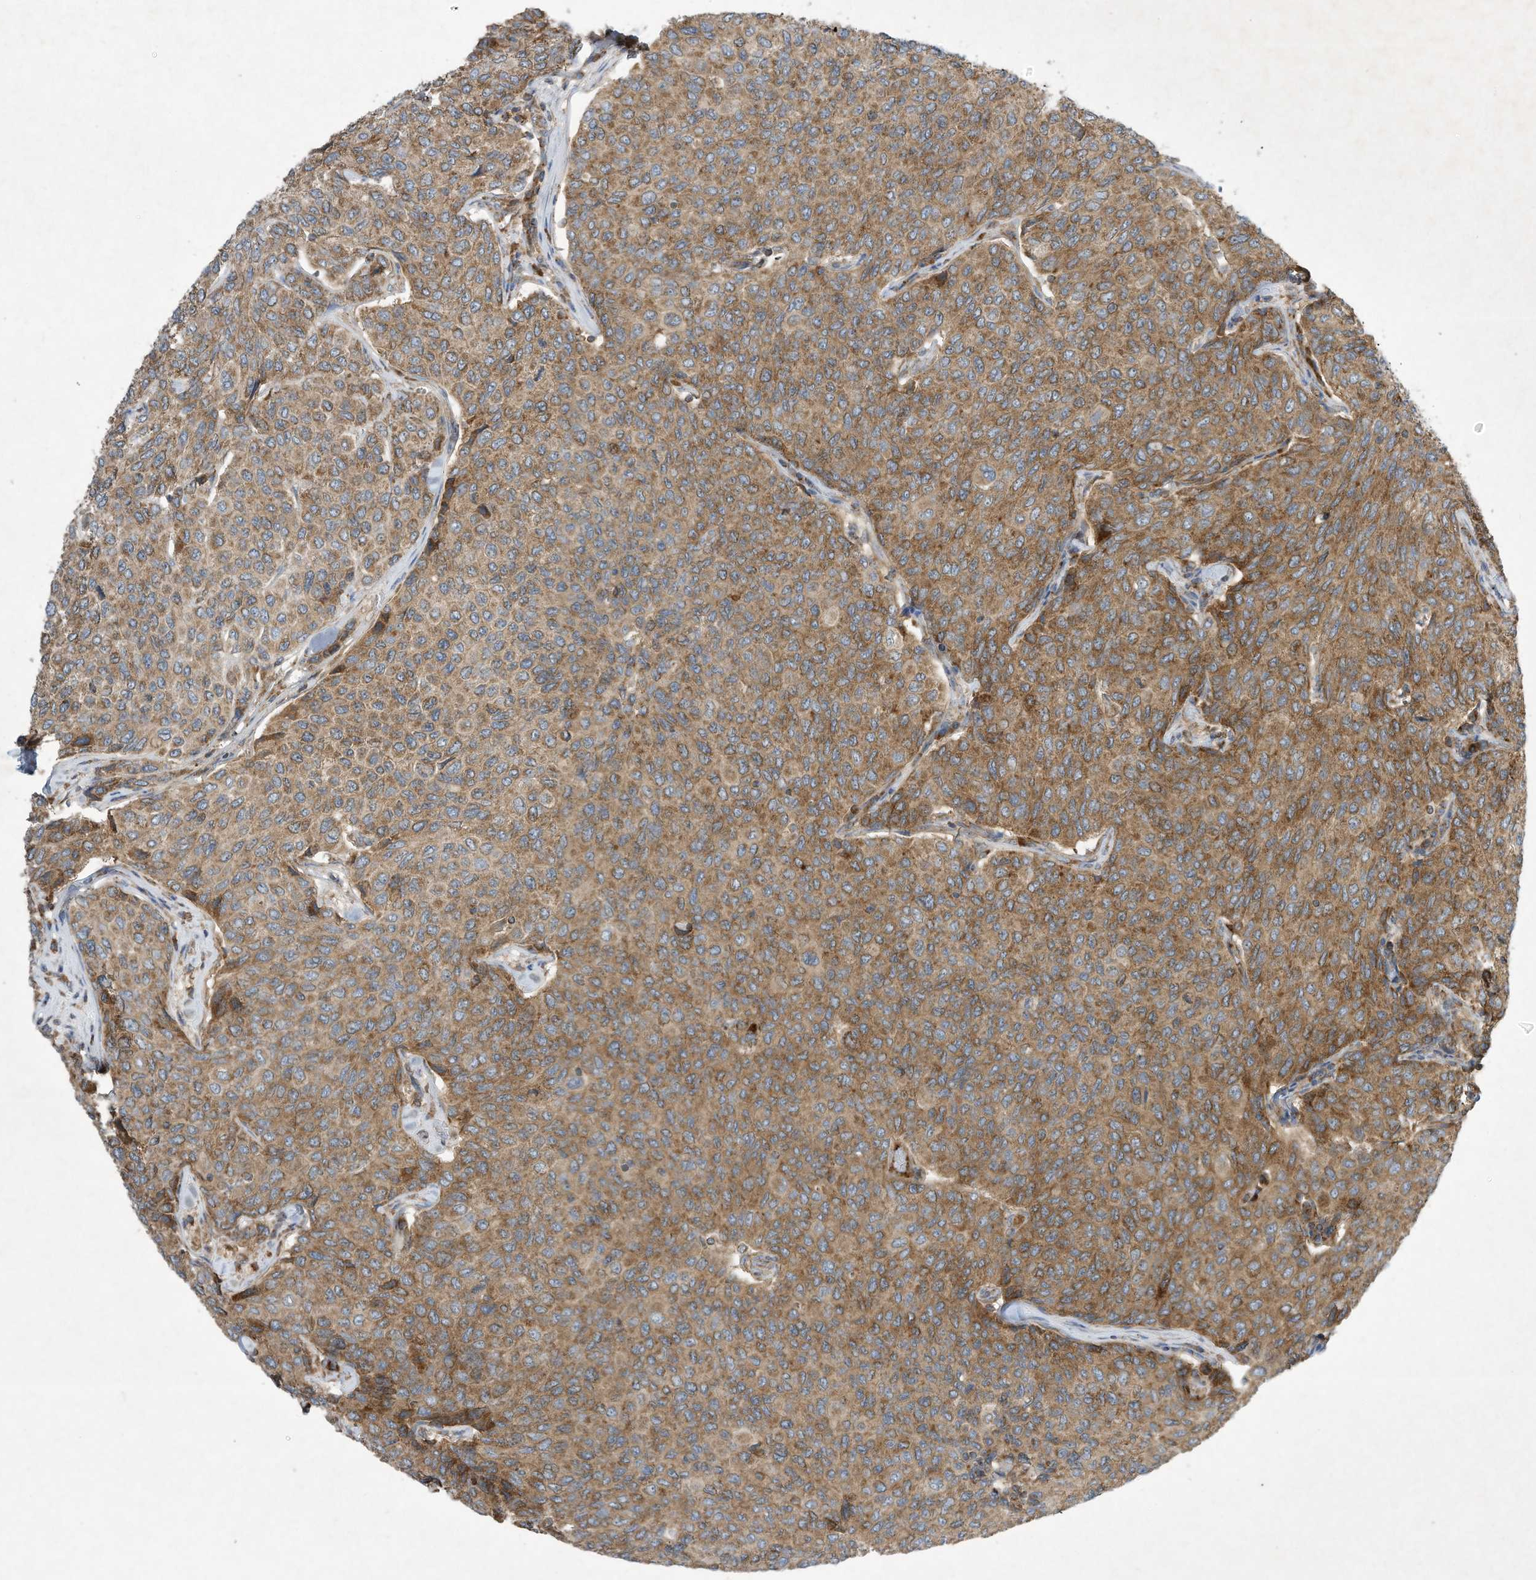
{"staining": {"intensity": "moderate", "quantity": ">75%", "location": "cytoplasmic/membranous"}, "tissue": "breast cancer", "cell_type": "Tumor cells", "image_type": "cancer", "snomed": [{"axis": "morphology", "description": "Duct carcinoma"}, {"axis": "topography", "description": "Breast"}], "caption": "Breast cancer tissue demonstrates moderate cytoplasmic/membranous positivity in about >75% of tumor cells", "gene": "SYNJ2", "patient": {"sex": "female", "age": 55}}